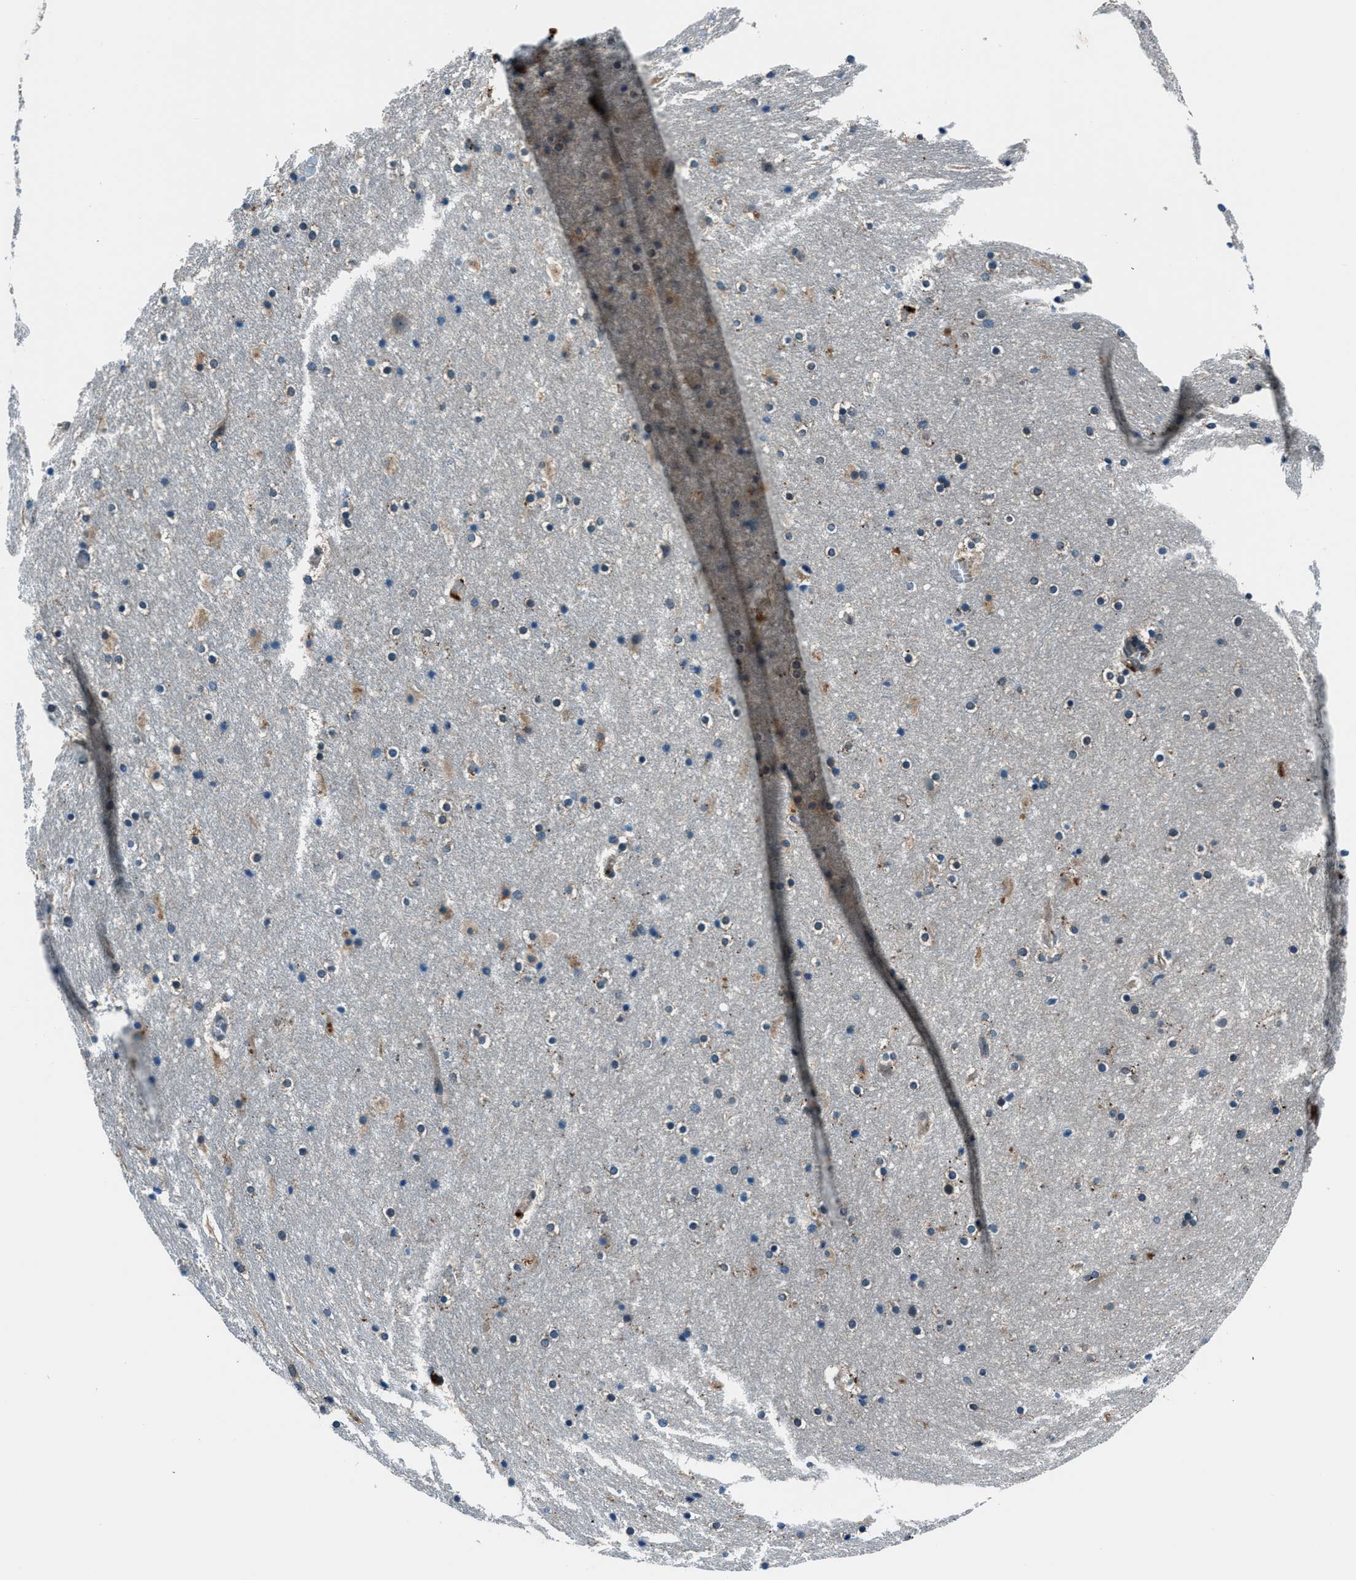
{"staining": {"intensity": "moderate", "quantity": "<25%", "location": "cytoplasmic/membranous"}, "tissue": "hippocampus", "cell_type": "Glial cells", "image_type": "normal", "snomed": [{"axis": "morphology", "description": "Normal tissue, NOS"}, {"axis": "topography", "description": "Hippocampus"}], "caption": "A brown stain labels moderate cytoplasmic/membranous staining of a protein in glial cells of benign hippocampus.", "gene": "SLC19A2", "patient": {"sex": "male", "age": 45}}